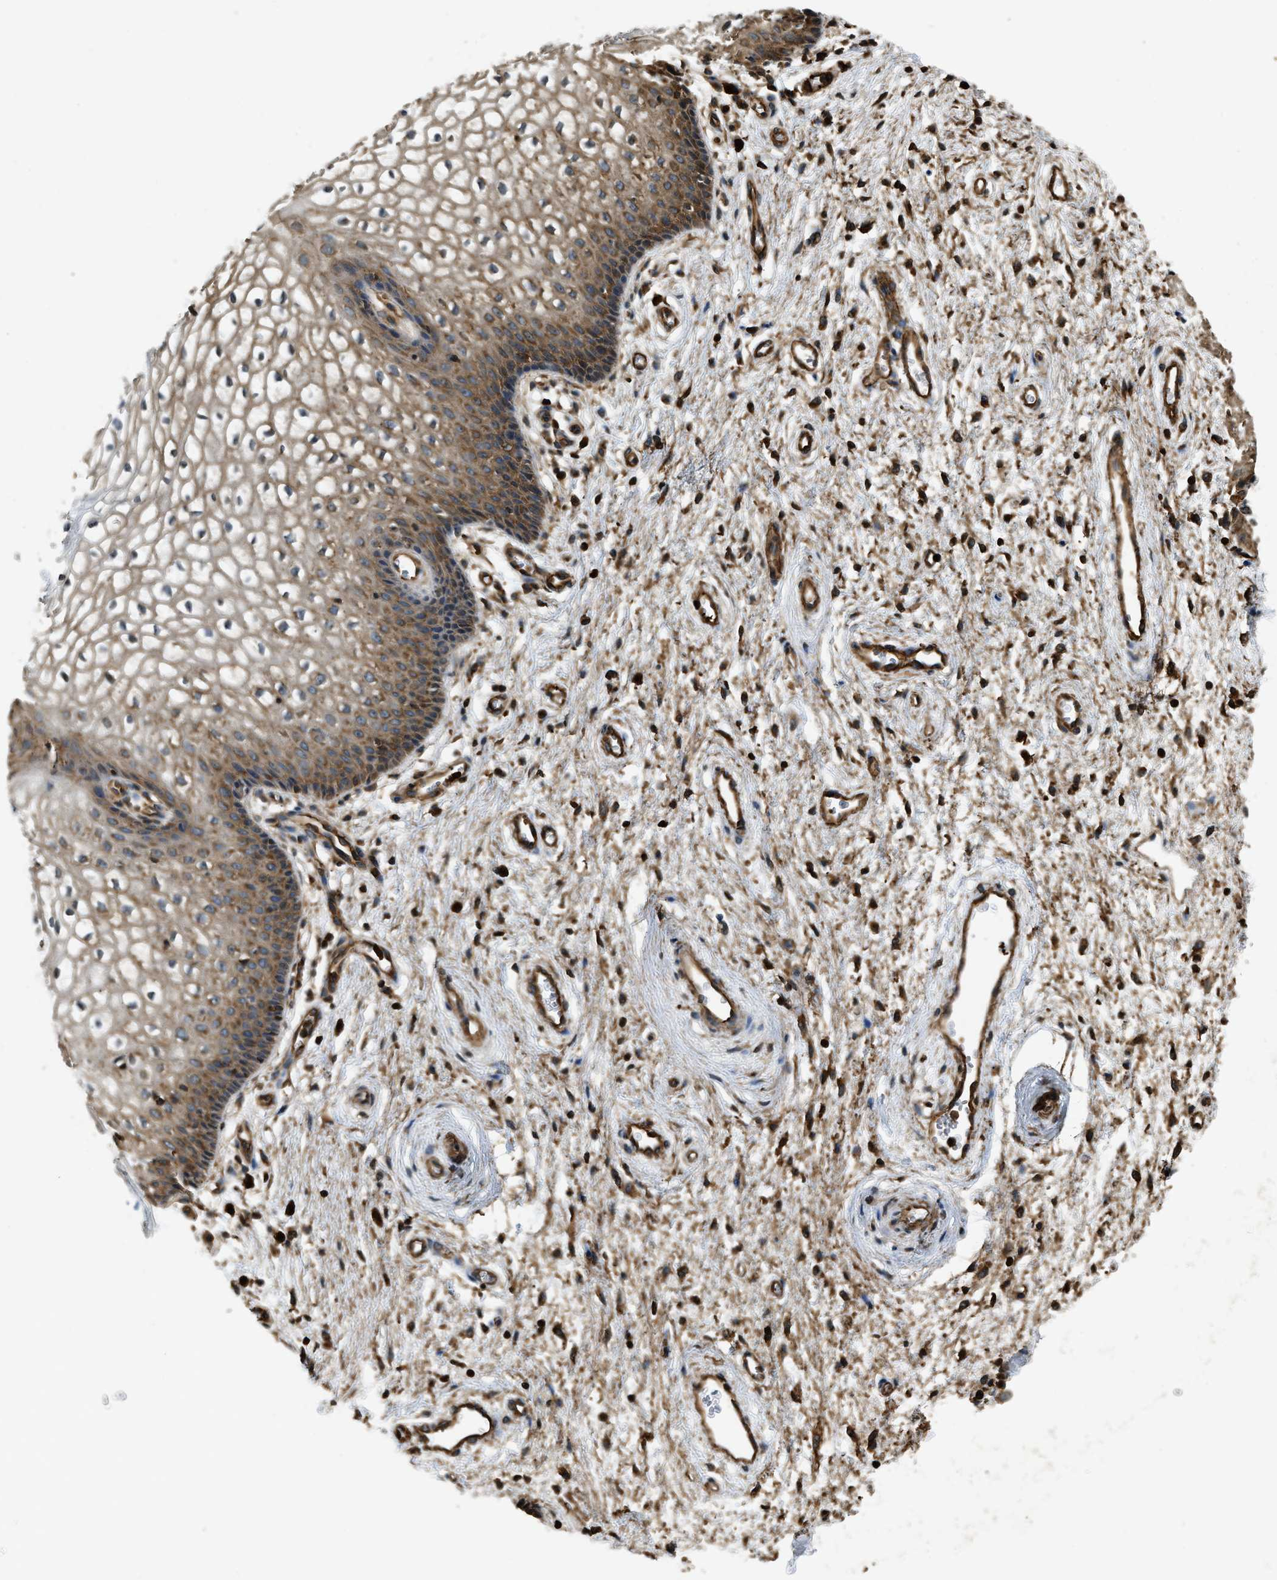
{"staining": {"intensity": "moderate", "quantity": ">75%", "location": "cytoplasmic/membranous"}, "tissue": "vagina", "cell_type": "Squamous epithelial cells", "image_type": "normal", "snomed": [{"axis": "morphology", "description": "Normal tissue, NOS"}, {"axis": "topography", "description": "Vagina"}], "caption": "Immunohistochemistry histopathology image of unremarkable vagina: vagina stained using IHC reveals medium levels of moderate protein expression localized specifically in the cytoplasmic/membranous of squamous epithelial cells, appearing as a cytoplasmic/membranous brown color.", "gene": "YARS1", "patient": {"sex": "female", "age": 34}}